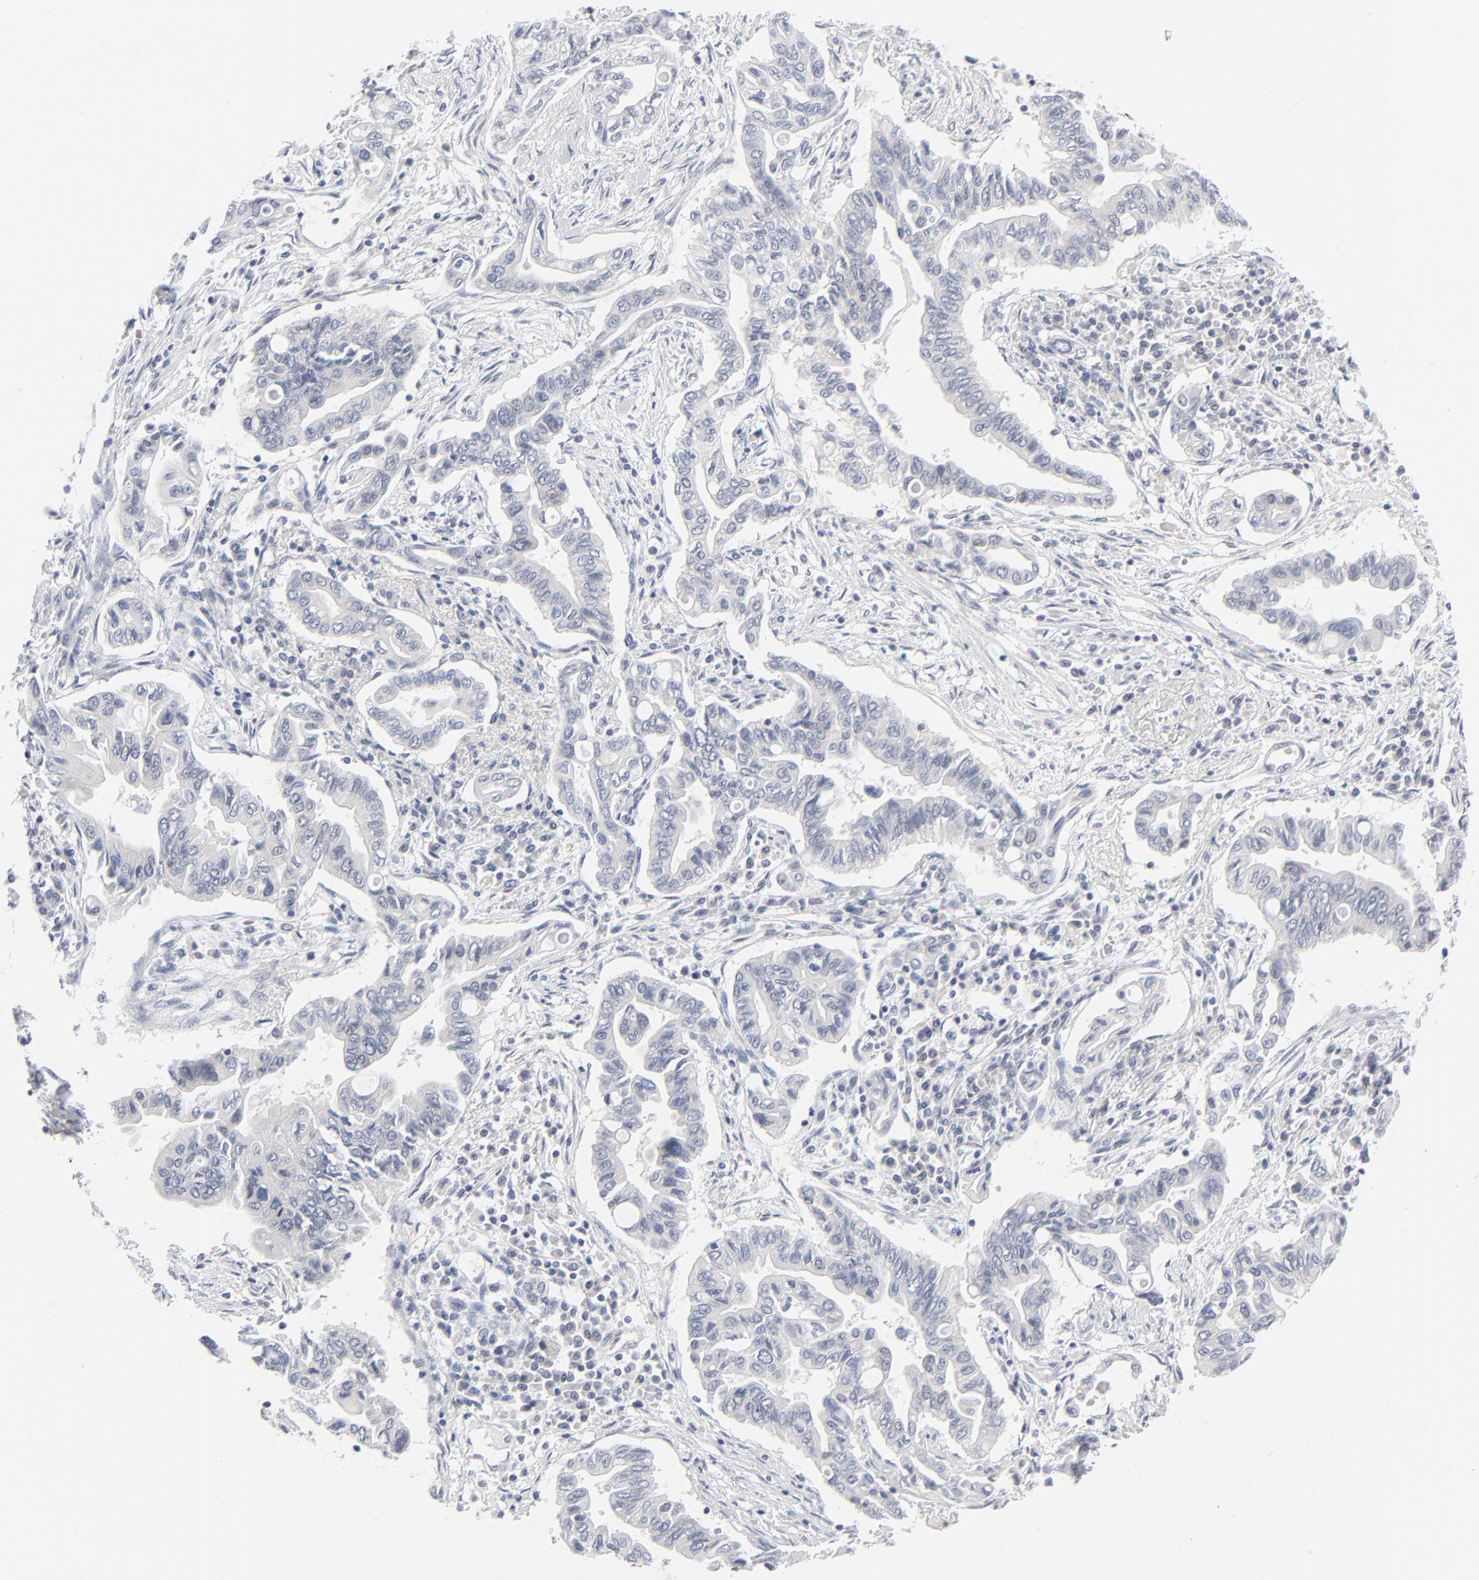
{"staining": {"intensity": "negative", "quantity": "none", "location": "none"}, "tissue": "pancreatic cancer", "cell_type": "Tumor cells", "image_type": "cancer", "snomed": [{"axis": "morphology", "description": "Adenocarcinoma, NOS"}, {"axis": "topography", "description": "Pancreas"}], "caption": "Adenocarcinoma (pancreatic) stained for a protein using immunohistochemistry exhibits no expression tumor cells.", "gene": "RPS6KB1", "patient": {"sex": "female", "age": 57}}